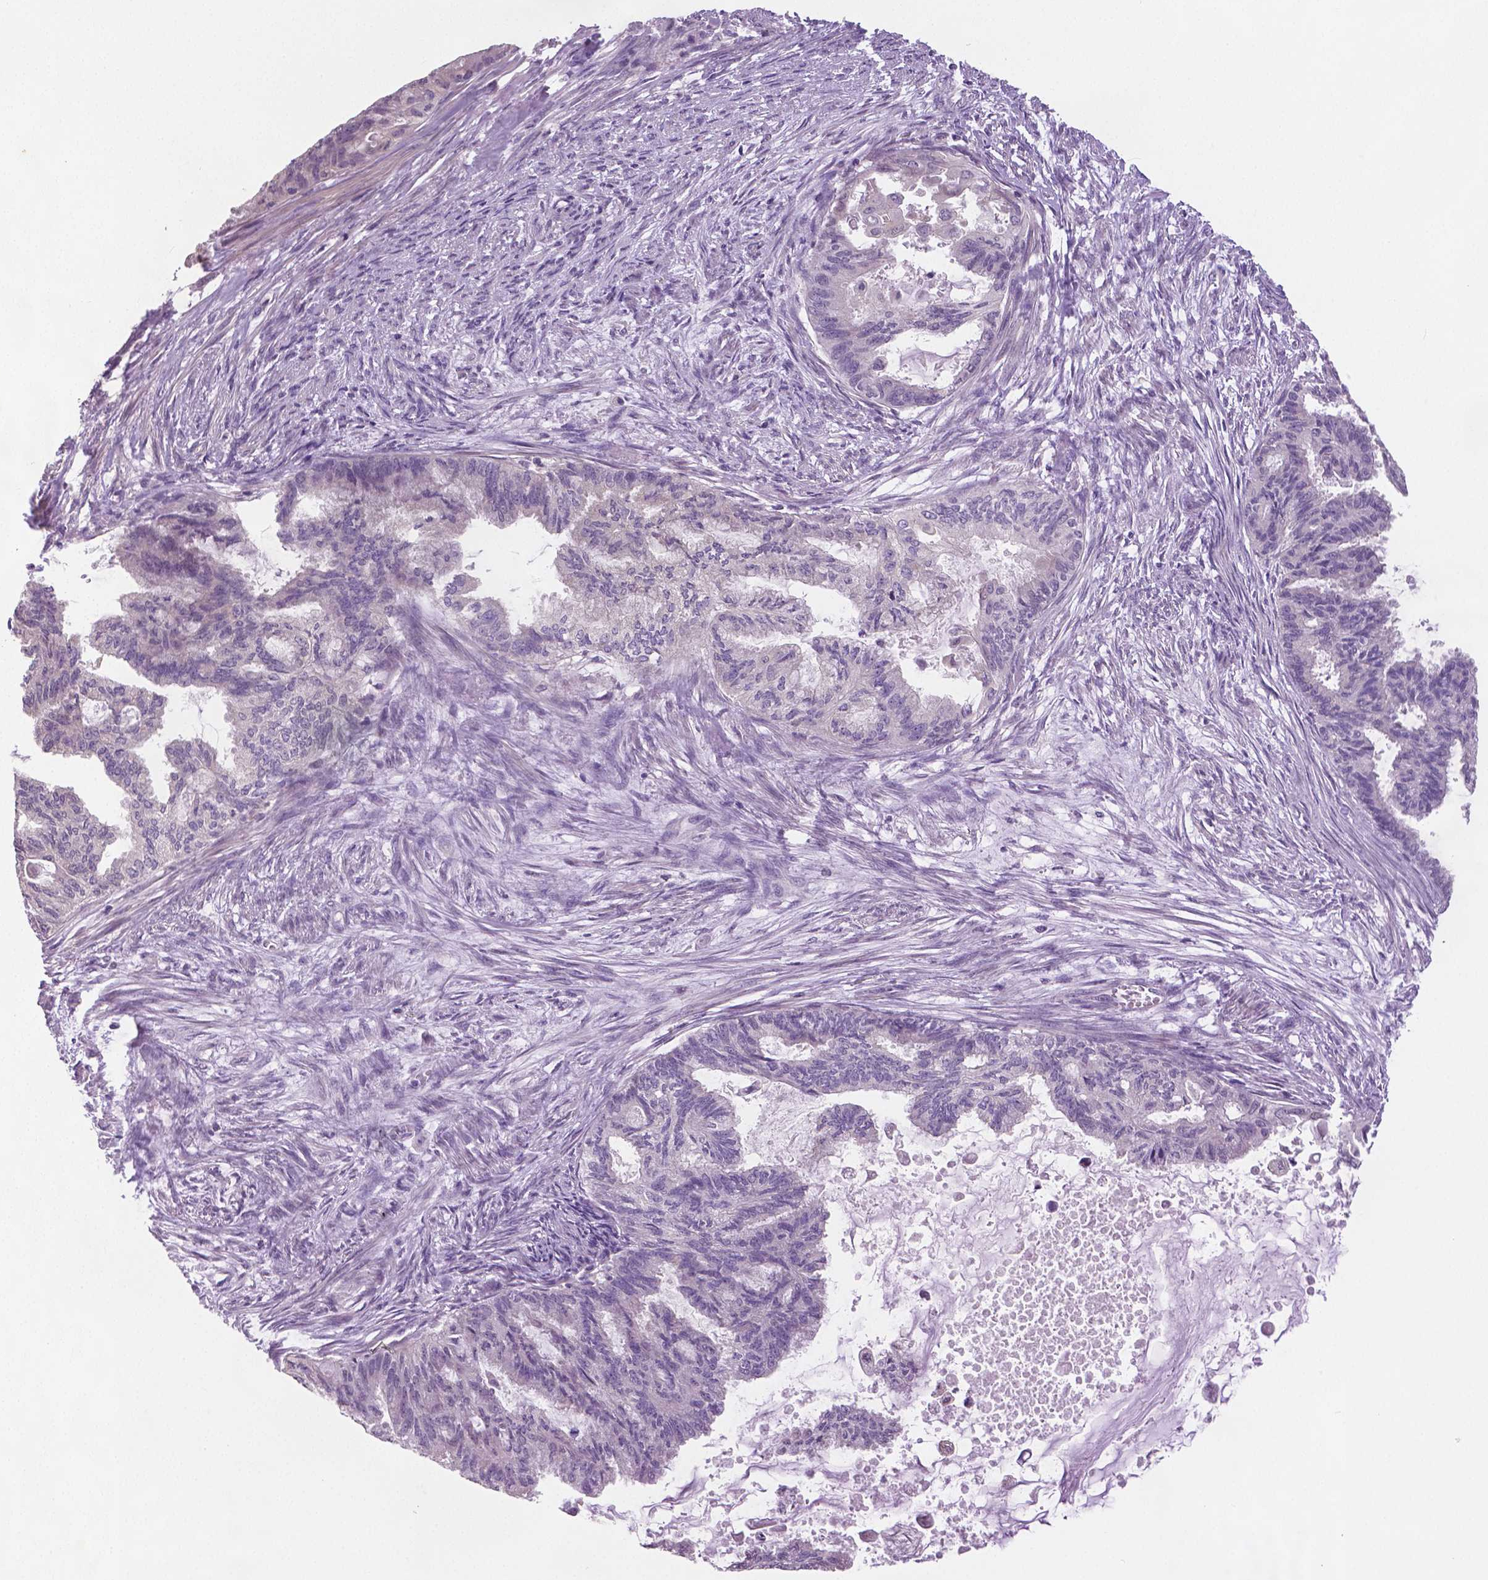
{"staining": {"intensity": "negative", "quantity": "none", "location": "none"}, "tissue": "endometrial cancer", "cell_type": "Tumor cells", "image_type": "cancer", "snomed": [{"axis": "morphology", "description": "Adenocarcinoma, NOS"}, {"axis": "topography", "description": "Endometrium"}], "caption": "Human endometrial cancer (adenocarcinoma) stained for a protein using immunohistochemistry demonstrates no staining in tumor cells.", "gene": "DNAH12", "patient": {"sex": "female", "age": 86}}